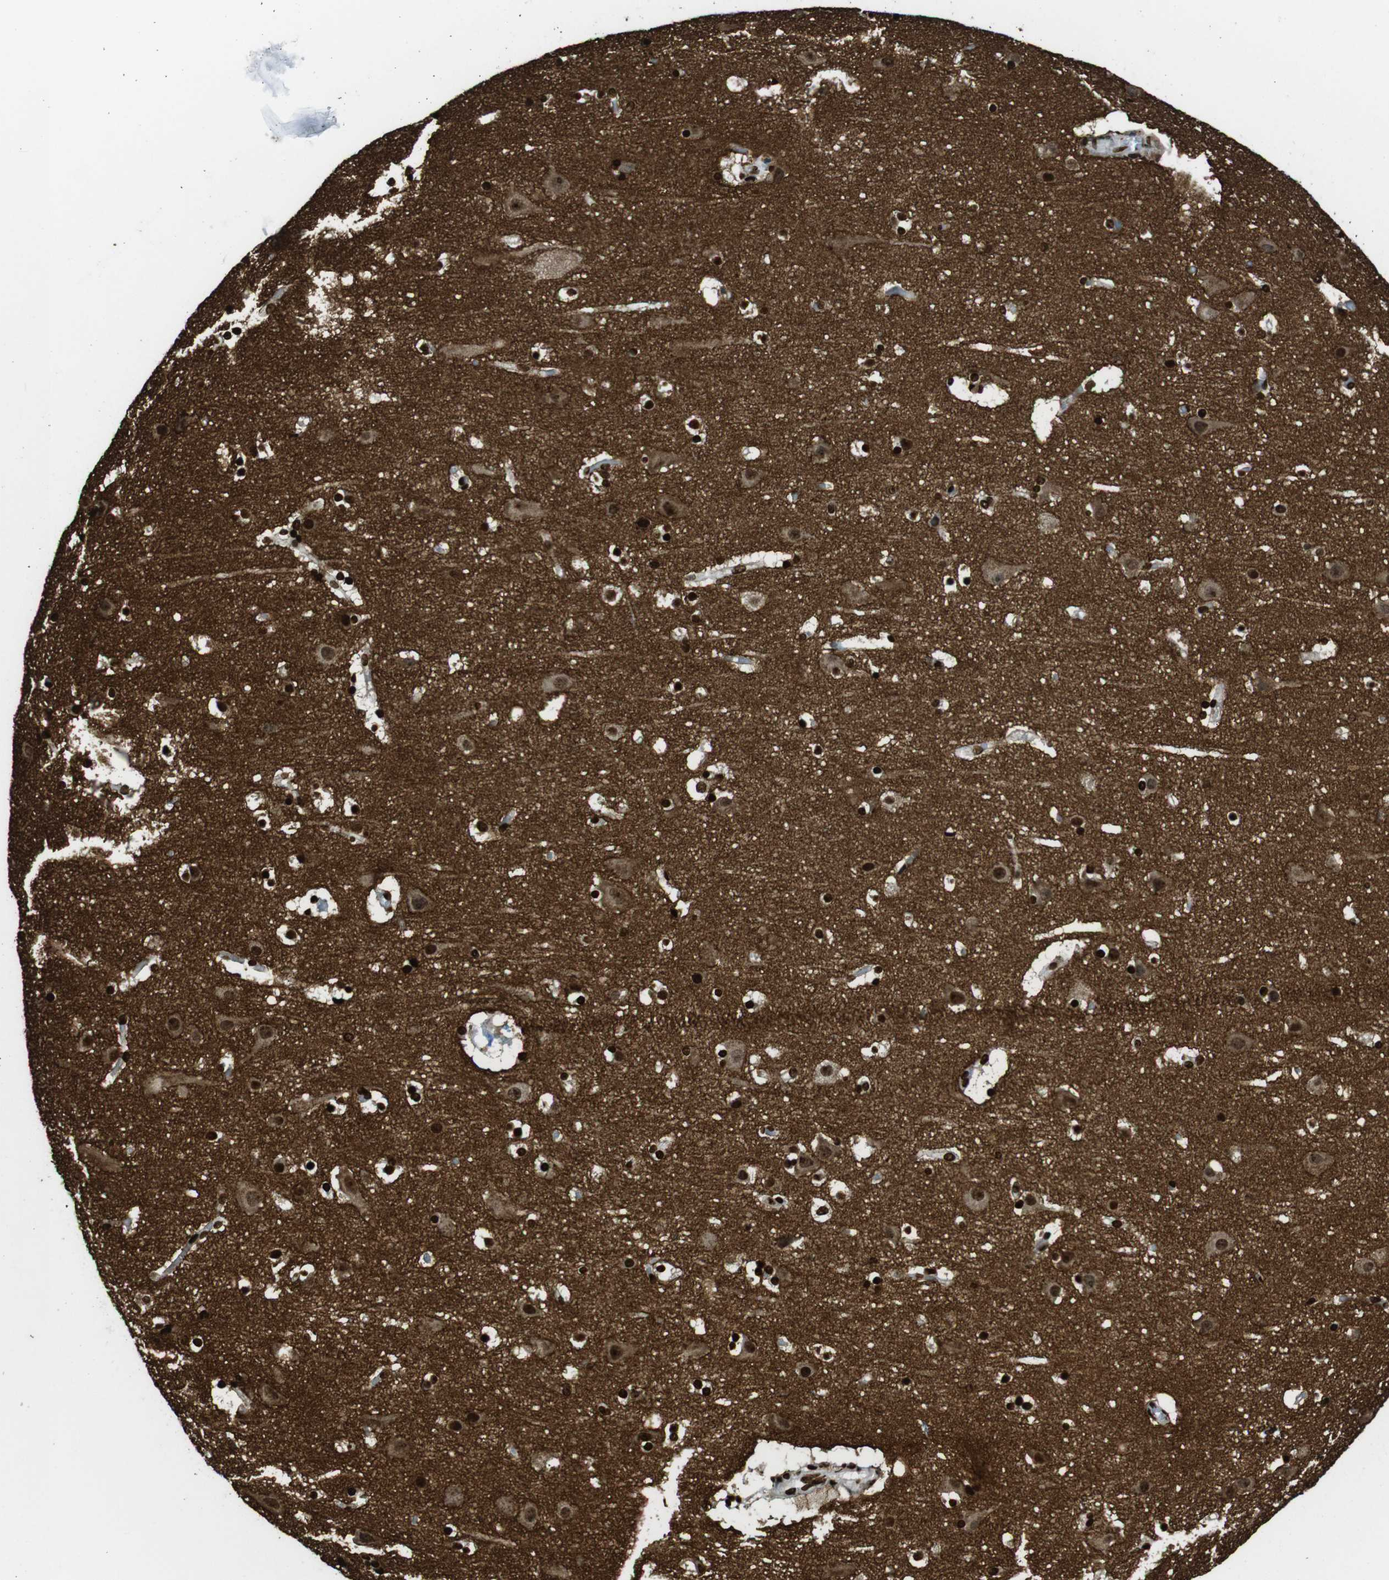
{"staining": {"intensity": "strong", "quantity": "25%-75%", "location": "nuclear"}, "tissue": "cerebral cortex", "cell_type": "Endothelial cells", "image_type": "normal", "snomed": [{"axis": "morphology", "description": "Normal tissue, NOS"}, {"axis": "topography", "description": "Cerebral cortex"}], "caption": "Human cerebral cortex stained with a brown dye shows strong nuclear positive positivity in approximately 25%-75% of endothelial cells.", "gene": "GAP43", "patient": {"sex": "male", "age": 45}}